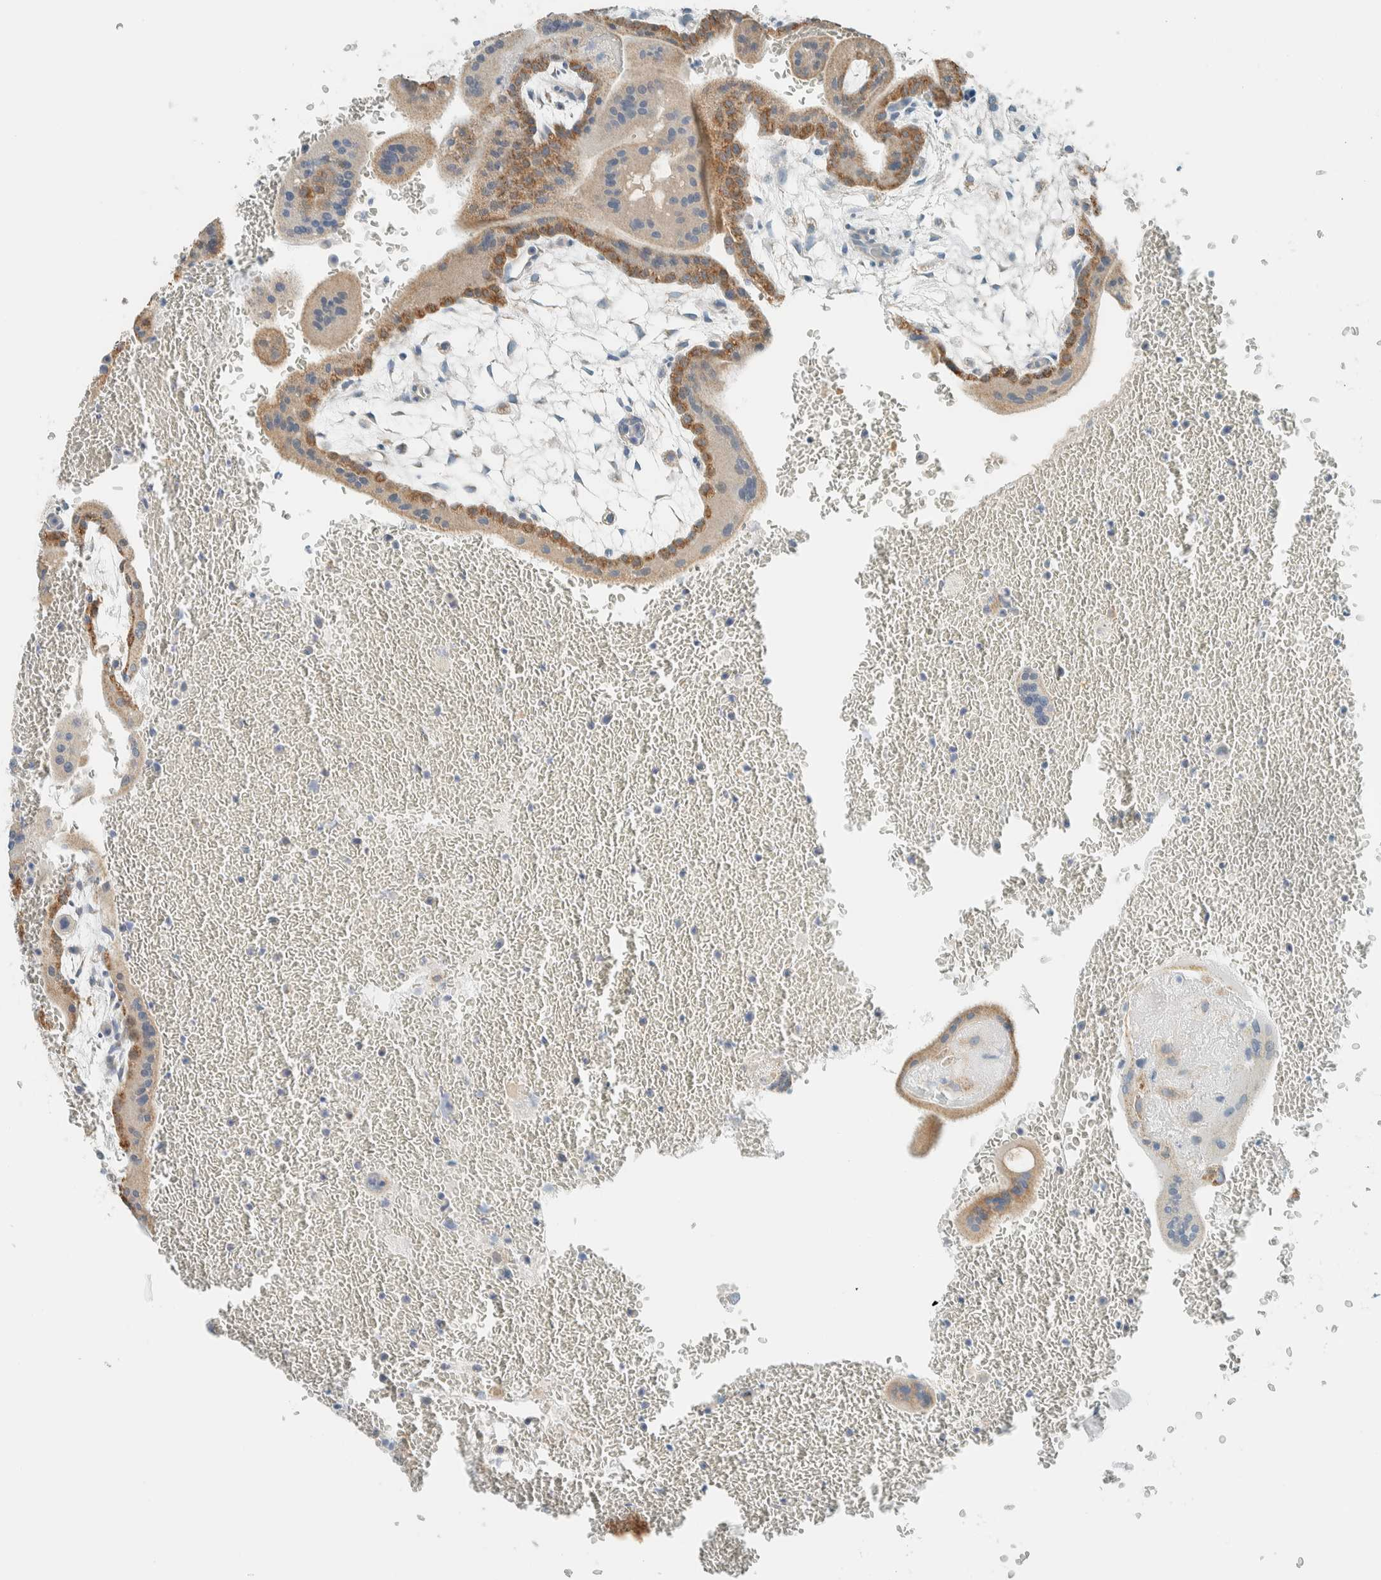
{"staining": {"intensity": "moderate", "quantity": "25%-75%", "location": "cytoplasmic/membranous"}, "tissue": "placenta", "cell_type": "Trophoblastic cells", "image_type": "normal", "snomed": [{"axis": "morphology", "description": "Normal tissue, NOS"}, {"axis": "topography", "description": "Placenta"}], "caption": "Immunohistochemical staining of normal placenta exhibits medium levels of moderate cytoplasmic/membranous positivity in approximately 25%-75% of trophoblastic cells.", "gene": "ALDH7A1", "patient": {"sex": "female", "age": 35}}